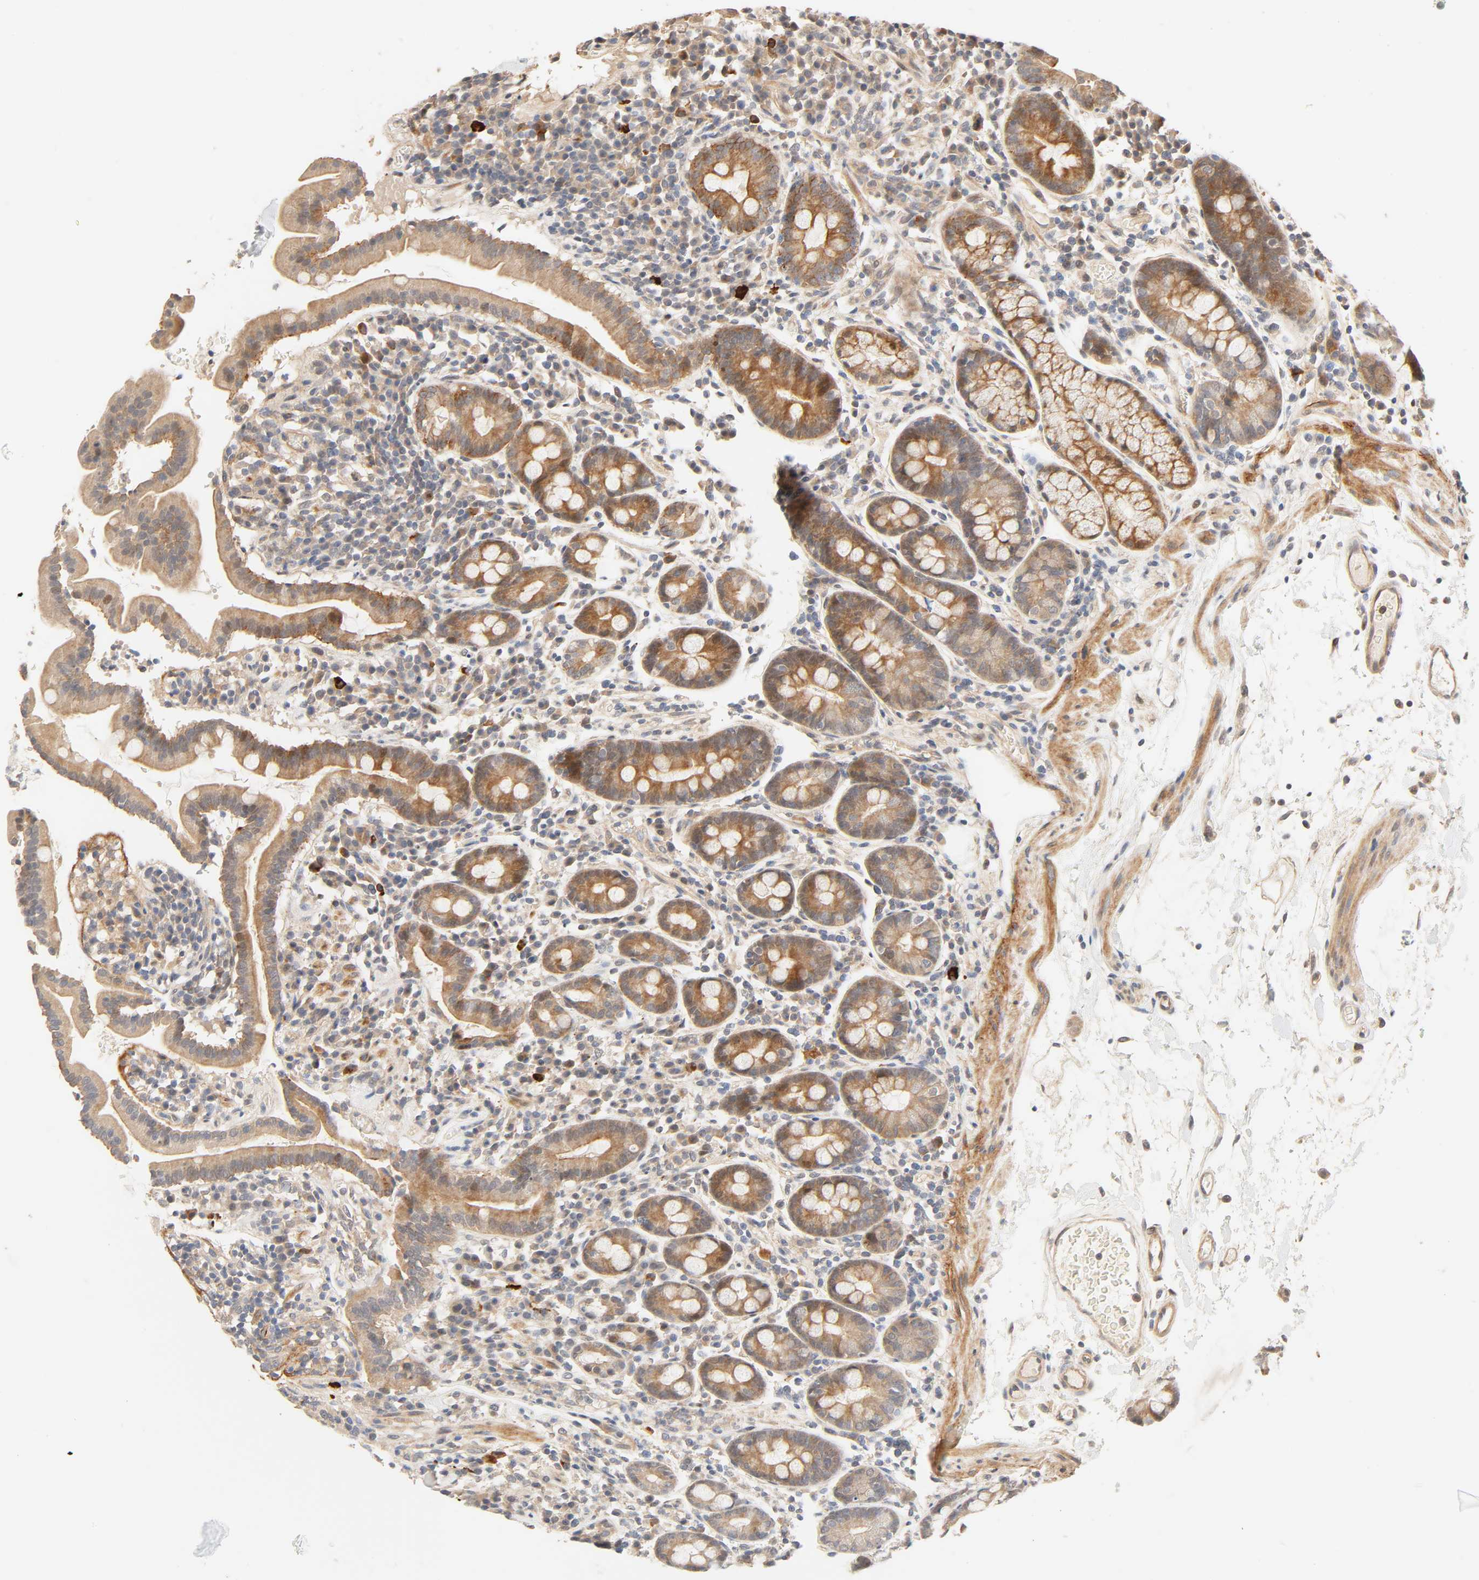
{"staining": {"intensity": "moderate", "quantity": ">75%", "location": "cytoplasmic/membranous"}, "tissue": "duodenum", "cell_type": "Glandular cells", "image_type": "normal", "snomed": [{"axis": "morphology", "description": "Normal tissue, NOS"}, {"axis": "topography", "description": "Duodenum"}], "caption": "Protein staining displays moderate cytoplasmic/membranous expression in approximately >75% of glandular cells in unremarkable duodenum.", "gene": "CACNA1G", "patient": {"sex": "male", "age": 50}}